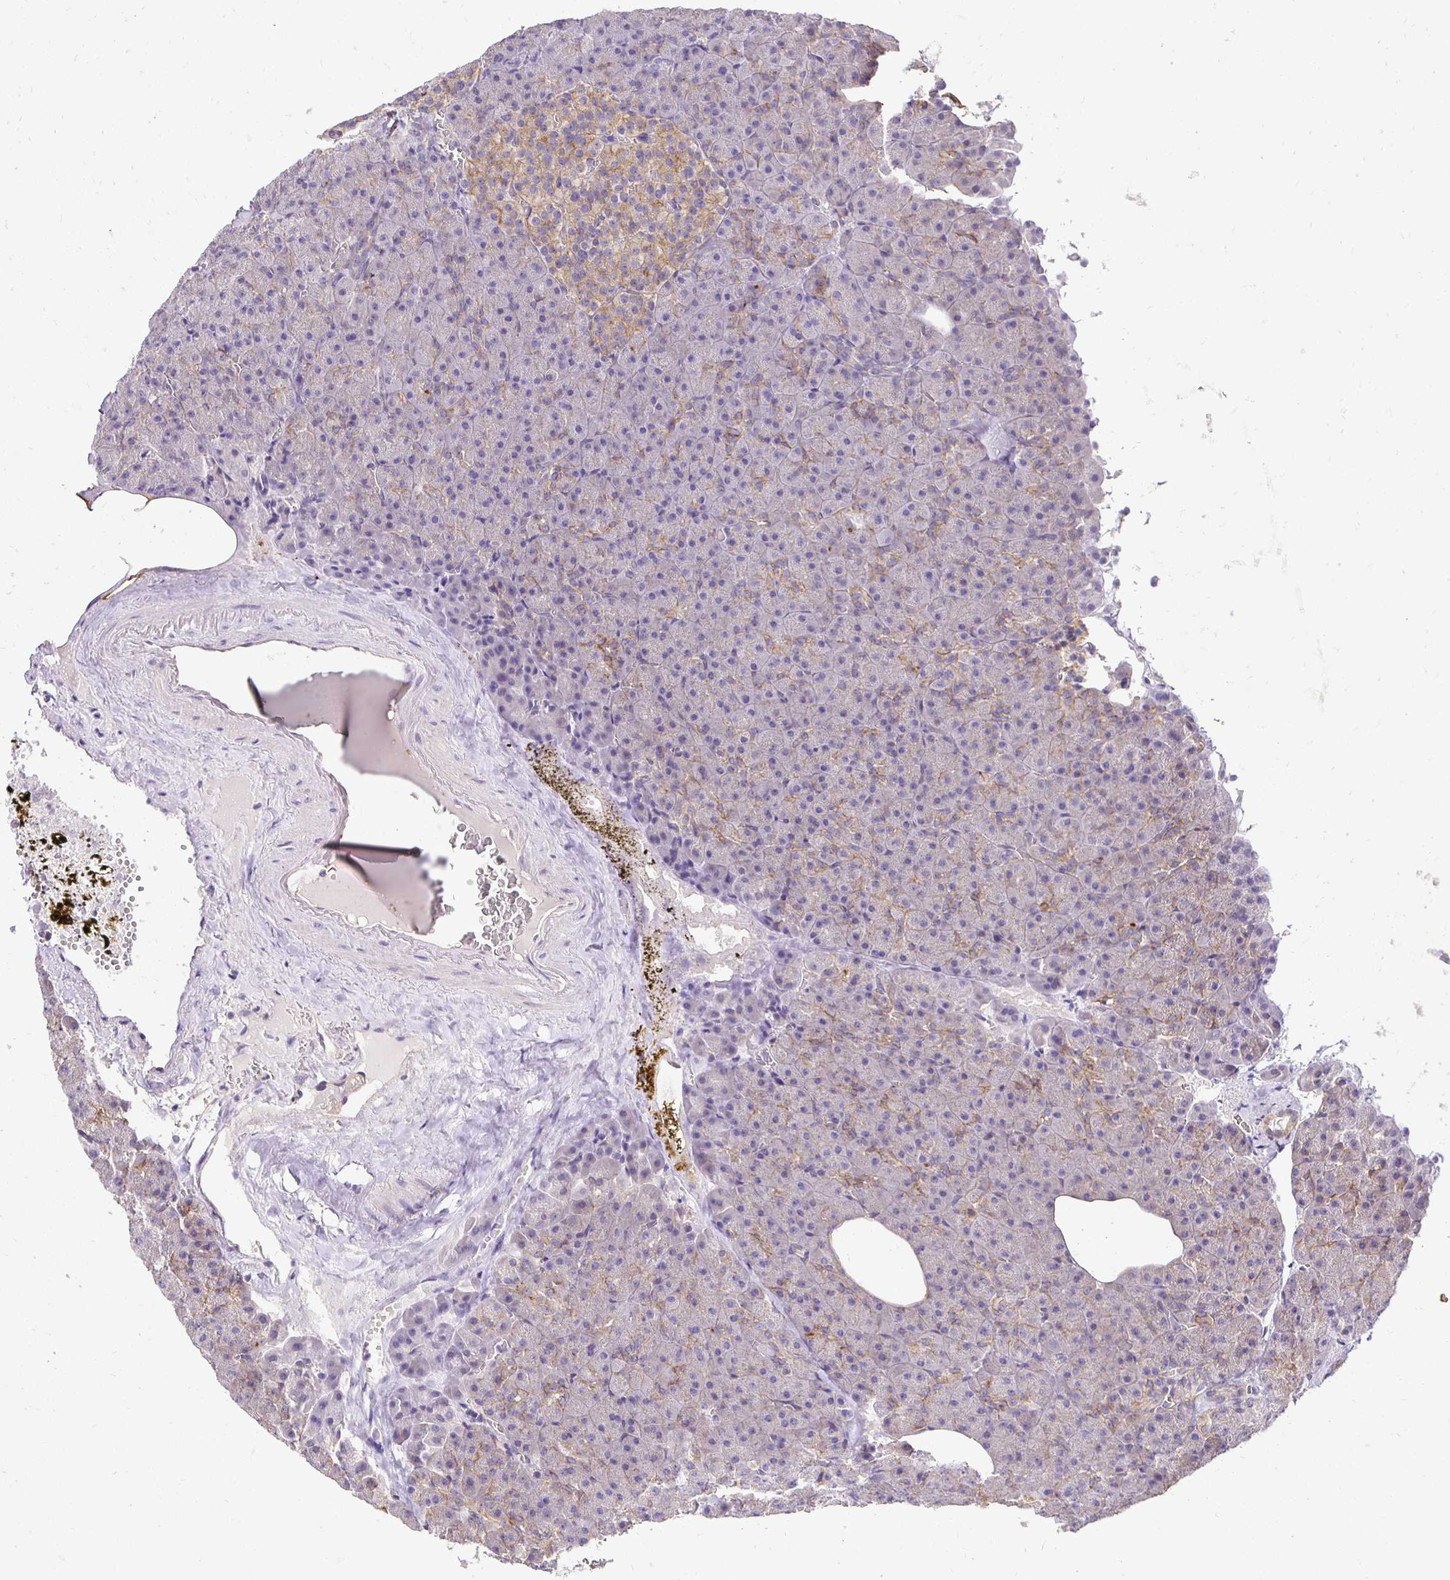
{"staining": {"intensity": "moderate", "quantity": "<25%", "location": "cytoplasmic/membranous"}, "tissue": "pancreas", "cell_type": "Exocrine glandular cells", "image_type": "normal", "snomed": [{"axis": "morphology", "description": "Normal tissue, NOS"}, {"axis": "topography", "description": "Pancreas"}], "caption": "Immunohistochemical staining of benign pancreas displays <25% levels of moderate cytoplasmic/membranous protein expression in about <25% of exocrine glandular cells.", "gene": "SLC9A1", "patient": {"sex": "female", "age": 74}}